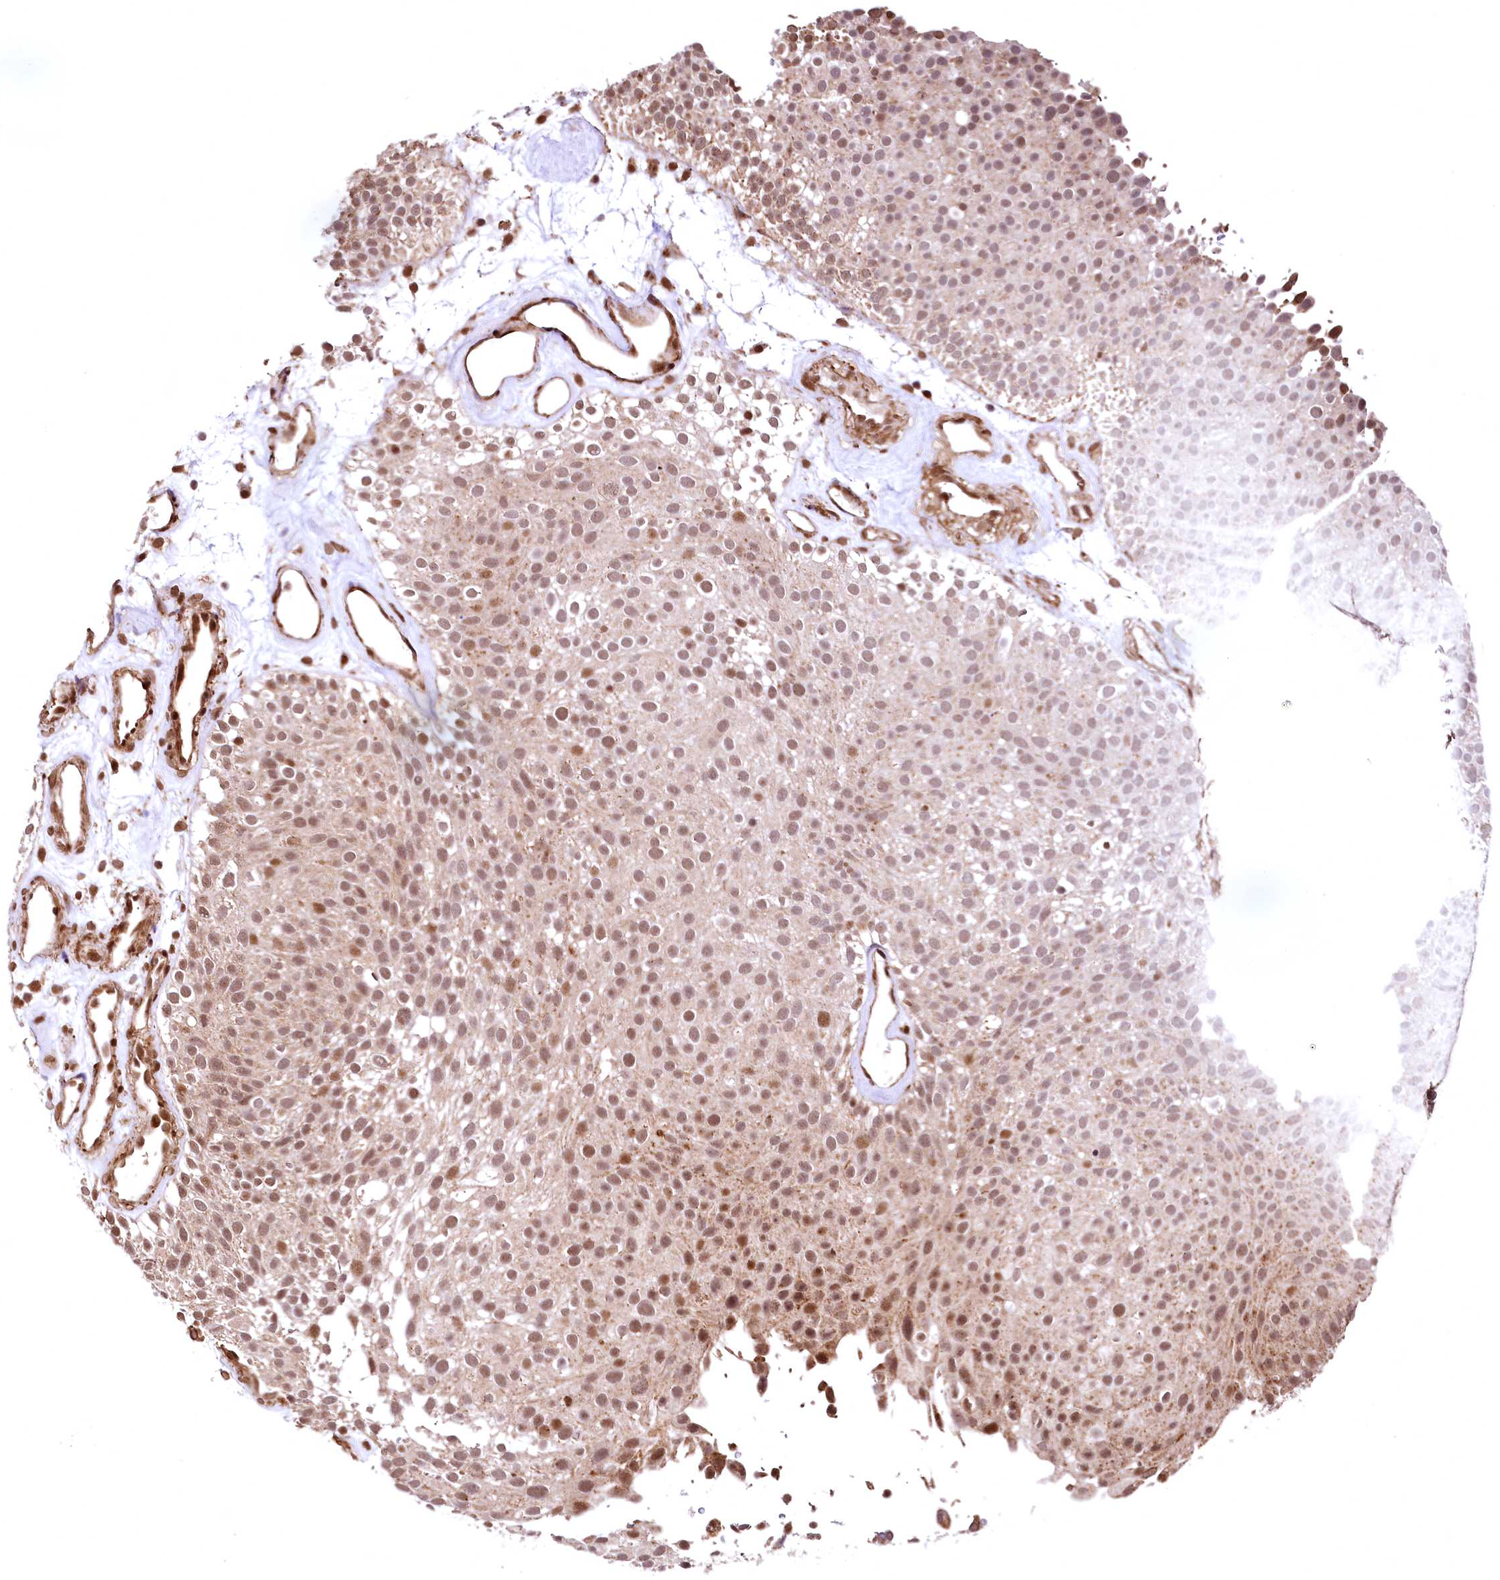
{"staining": {"intensity": "moderate", "quantity": ">75%", "location": "nuclear"}, "tissue": "urothelial cancer", "cell_type": "Tumor cells", "image_type": "cancer", "snomed": [{"axis": "morphology", "description": "Urothelial carcinoma, Low grade"}, {"axis": "topography", "description": "Urinary bladder"}], "caption": "Moderate nuclear protein positivity is seen in approximately >75% of tumor cells in urothelial carcinoma (low-grade). (DAB IHC with brightfield microscopy, high magnification).", "gene": "PDS5B", "patient": {"sex": "male", "age": 78}}